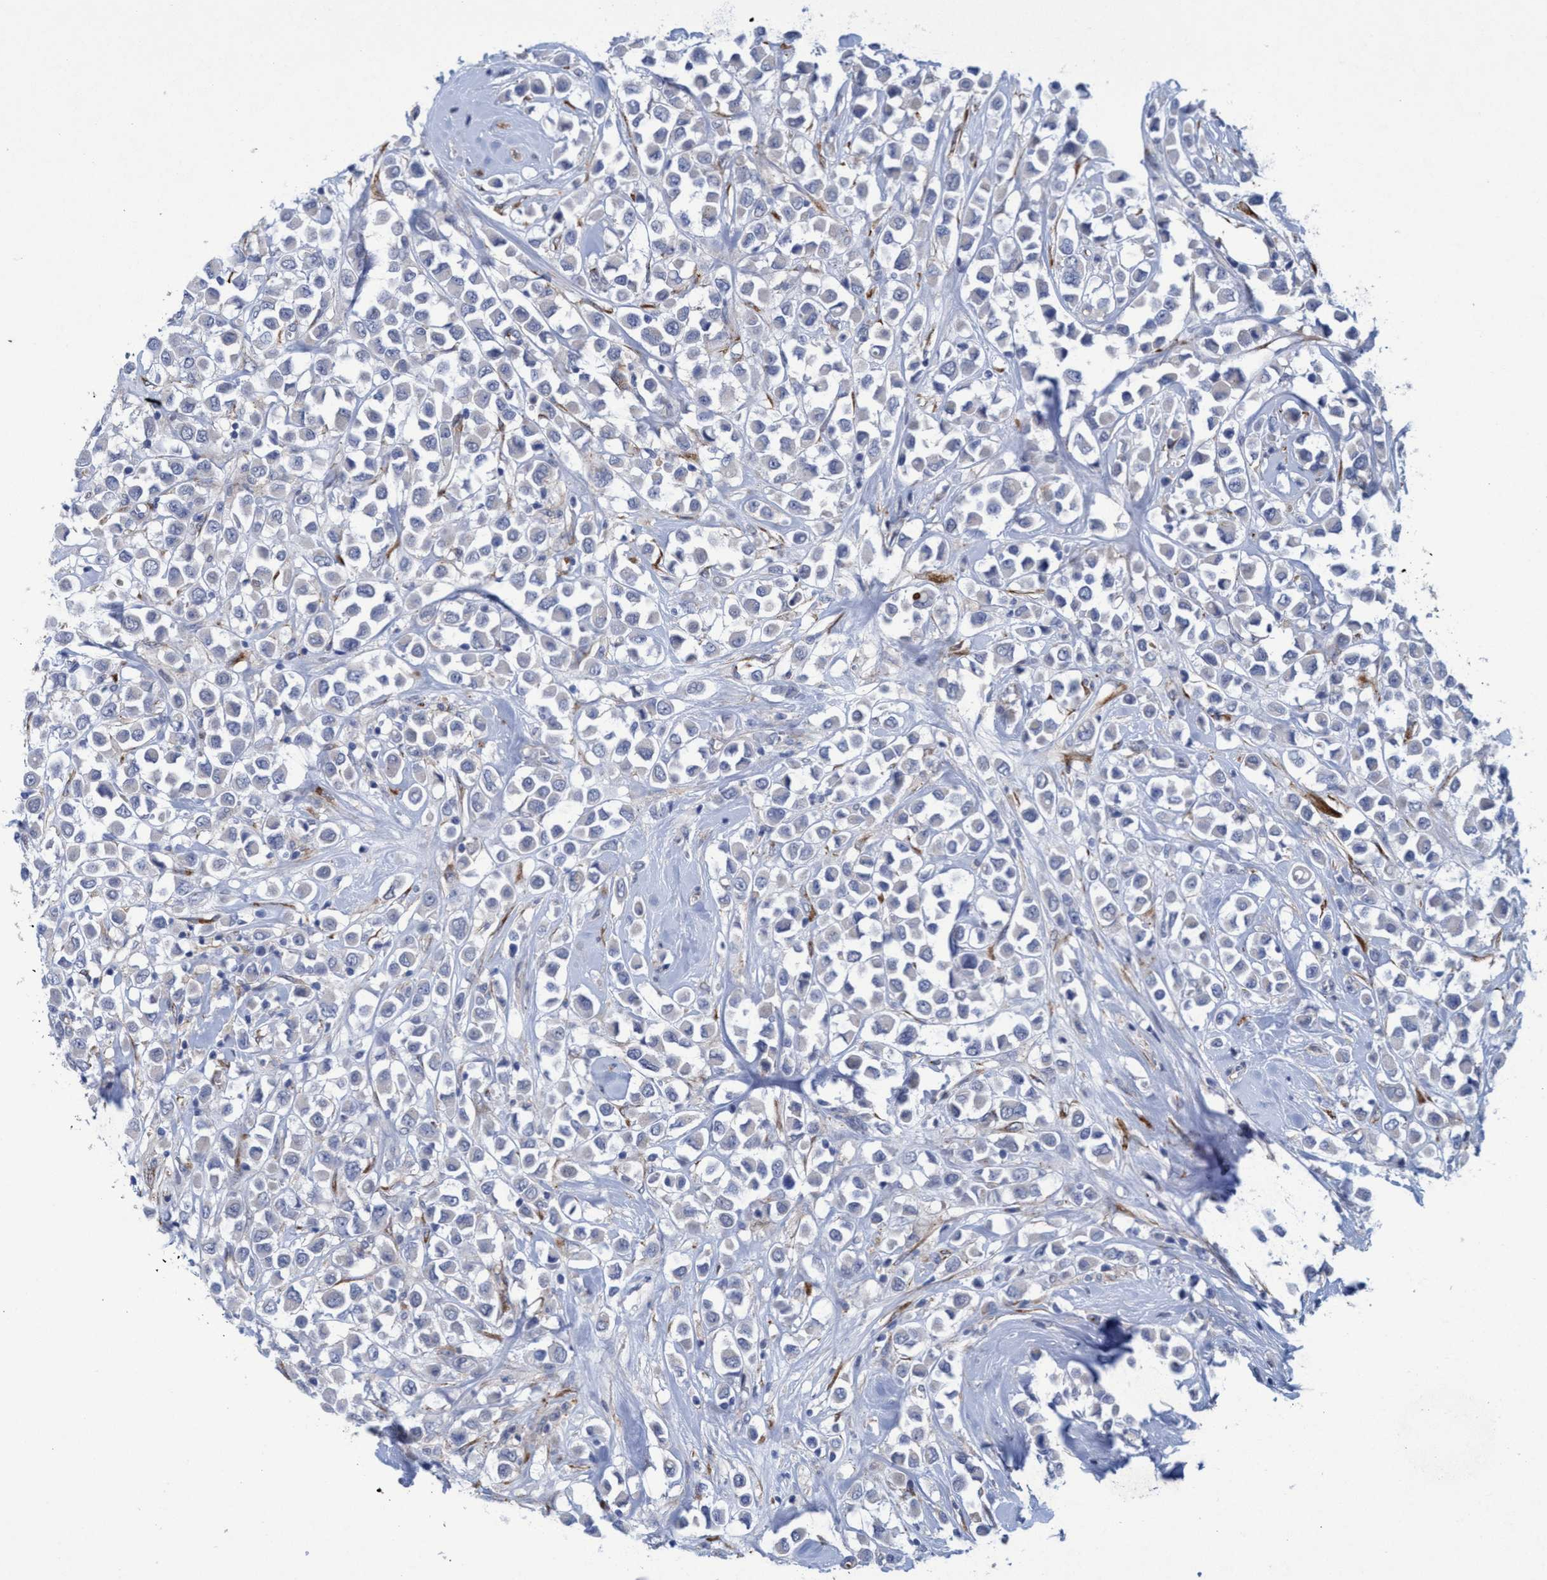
{"staining": {"intensity": "negative", "quantity": "none", "location": "none"}, "tissue": "breast cancer", "cell_type": "Tumor cells", "image_type": "cancer", "snomed": [{"axis": "morphology", "description": "Duct carcinoma"}, {"axis": "topography", "description": "Breast"}], "caption": "Breast infiltrating ductal carcinoma stained for a protein using IHC demonstrates no expression tumor cells.", "gene": "SLC43A2", "patient": {"sex": "female", "age": 61}}